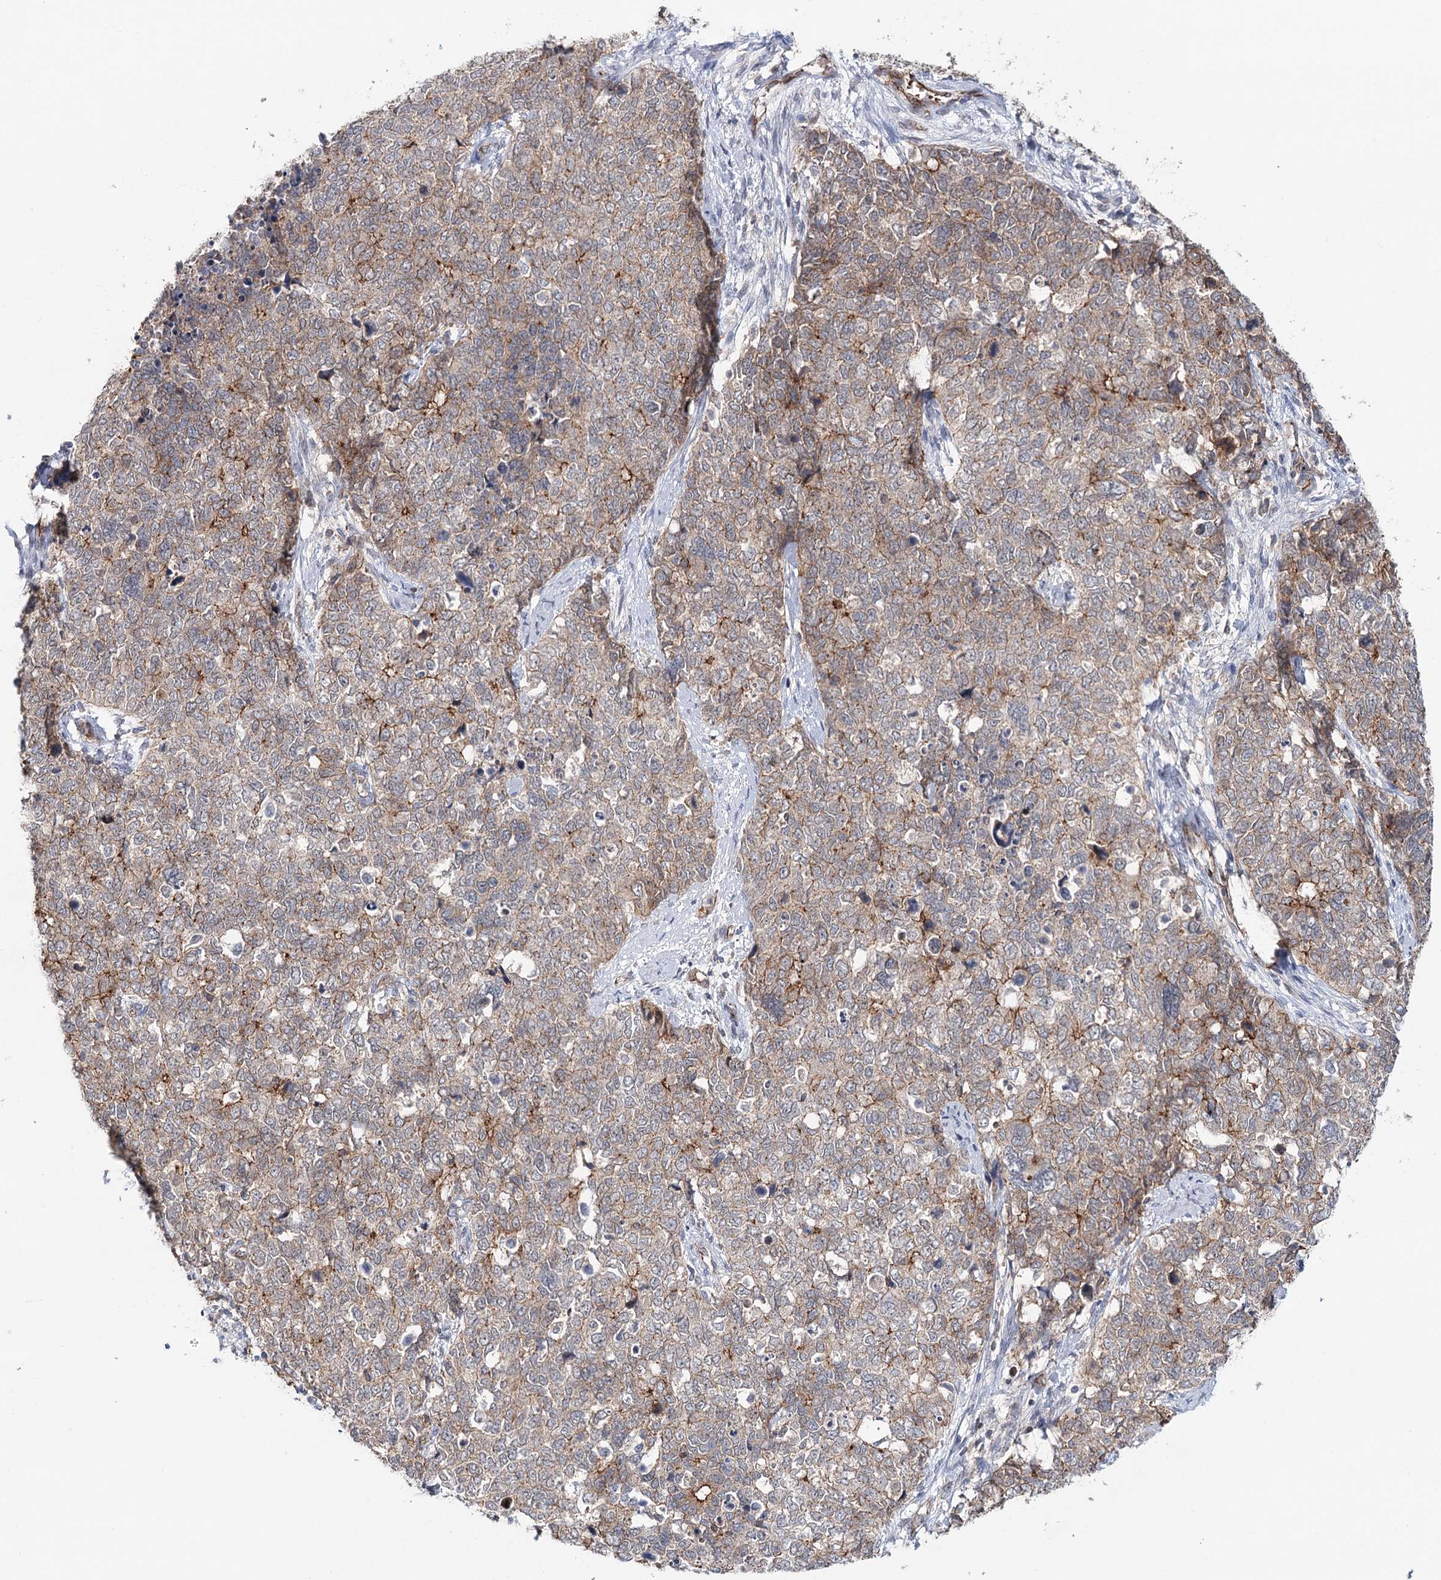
{"staining": {"intensity": "weak", "quantity": "25%-75%", "location": "cytoplasmic/membranous"}, "tissue": "cervical cancer", "cell_type": "Tumor cells", "image_type": "cancer", "snomed": [{"axis": "morphology", "description": "Squamous cell carcinoma, NOS"}, {"axis": "topography", "description": "Cervix"}], "caption": "Approximately 25%-75% of tumor cells in cervical cancer demonstrate weak cytoplasmic/membranous protein positivity as visualized by brown immunohistochemical staining.", "gene": "PKP4", "patient": {"sex": "female", "age": 63}}